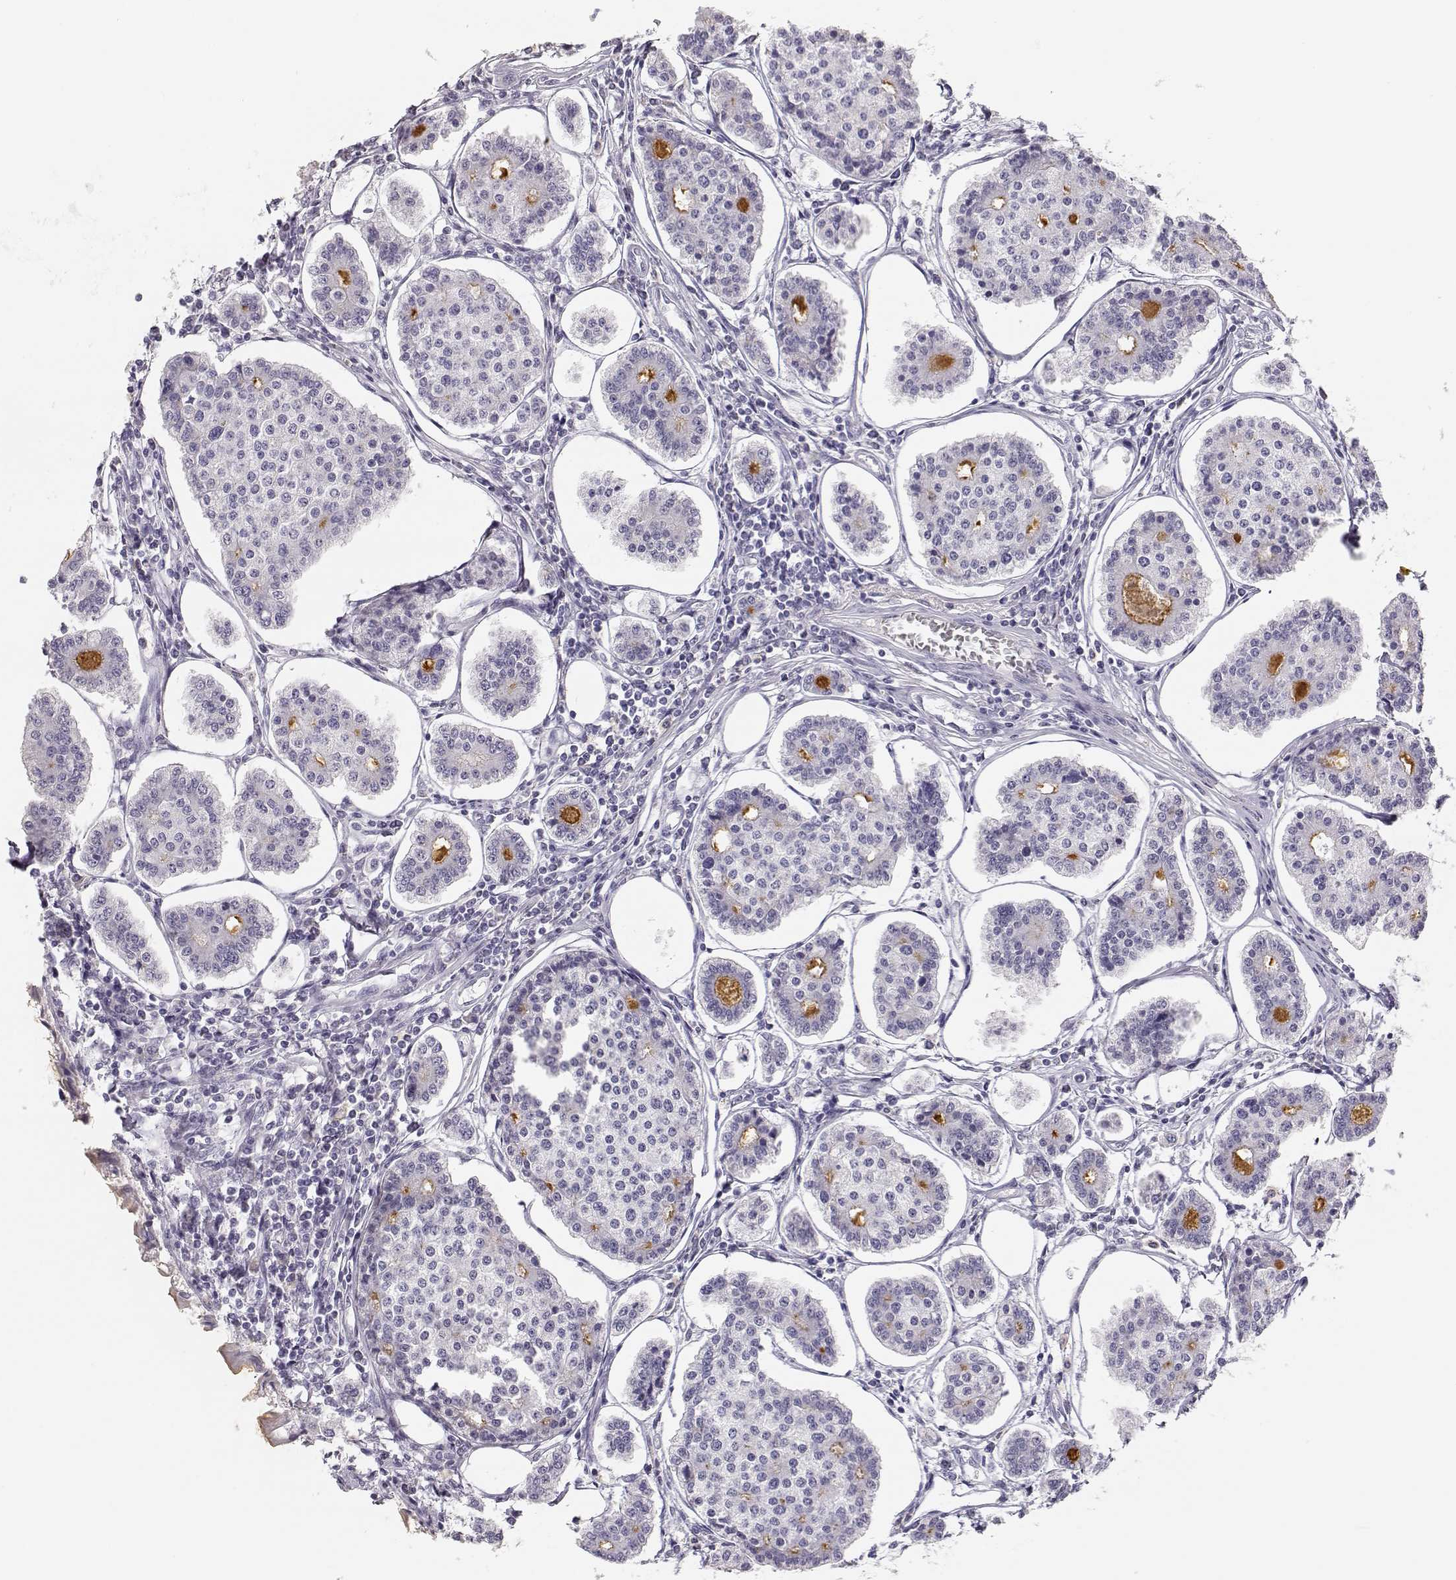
{"staining": {"intensity": "negative", "quantity": "none", "location": "none"}, "tissue": "carcinoid", "cell_type": "Tumor cells", "image_type": "cancer", "snomed": [{"axis": "morphology", "description": "Carcinoid, malignant, NOS"}, {"axis": "topography", "description": "Small intestine"}], "caption": "The micrograph exhibits no staining of tumor cells in carcinoid (malignant).", "gene": "LEPR", "patient": {"sex": "female", "age": 65}}